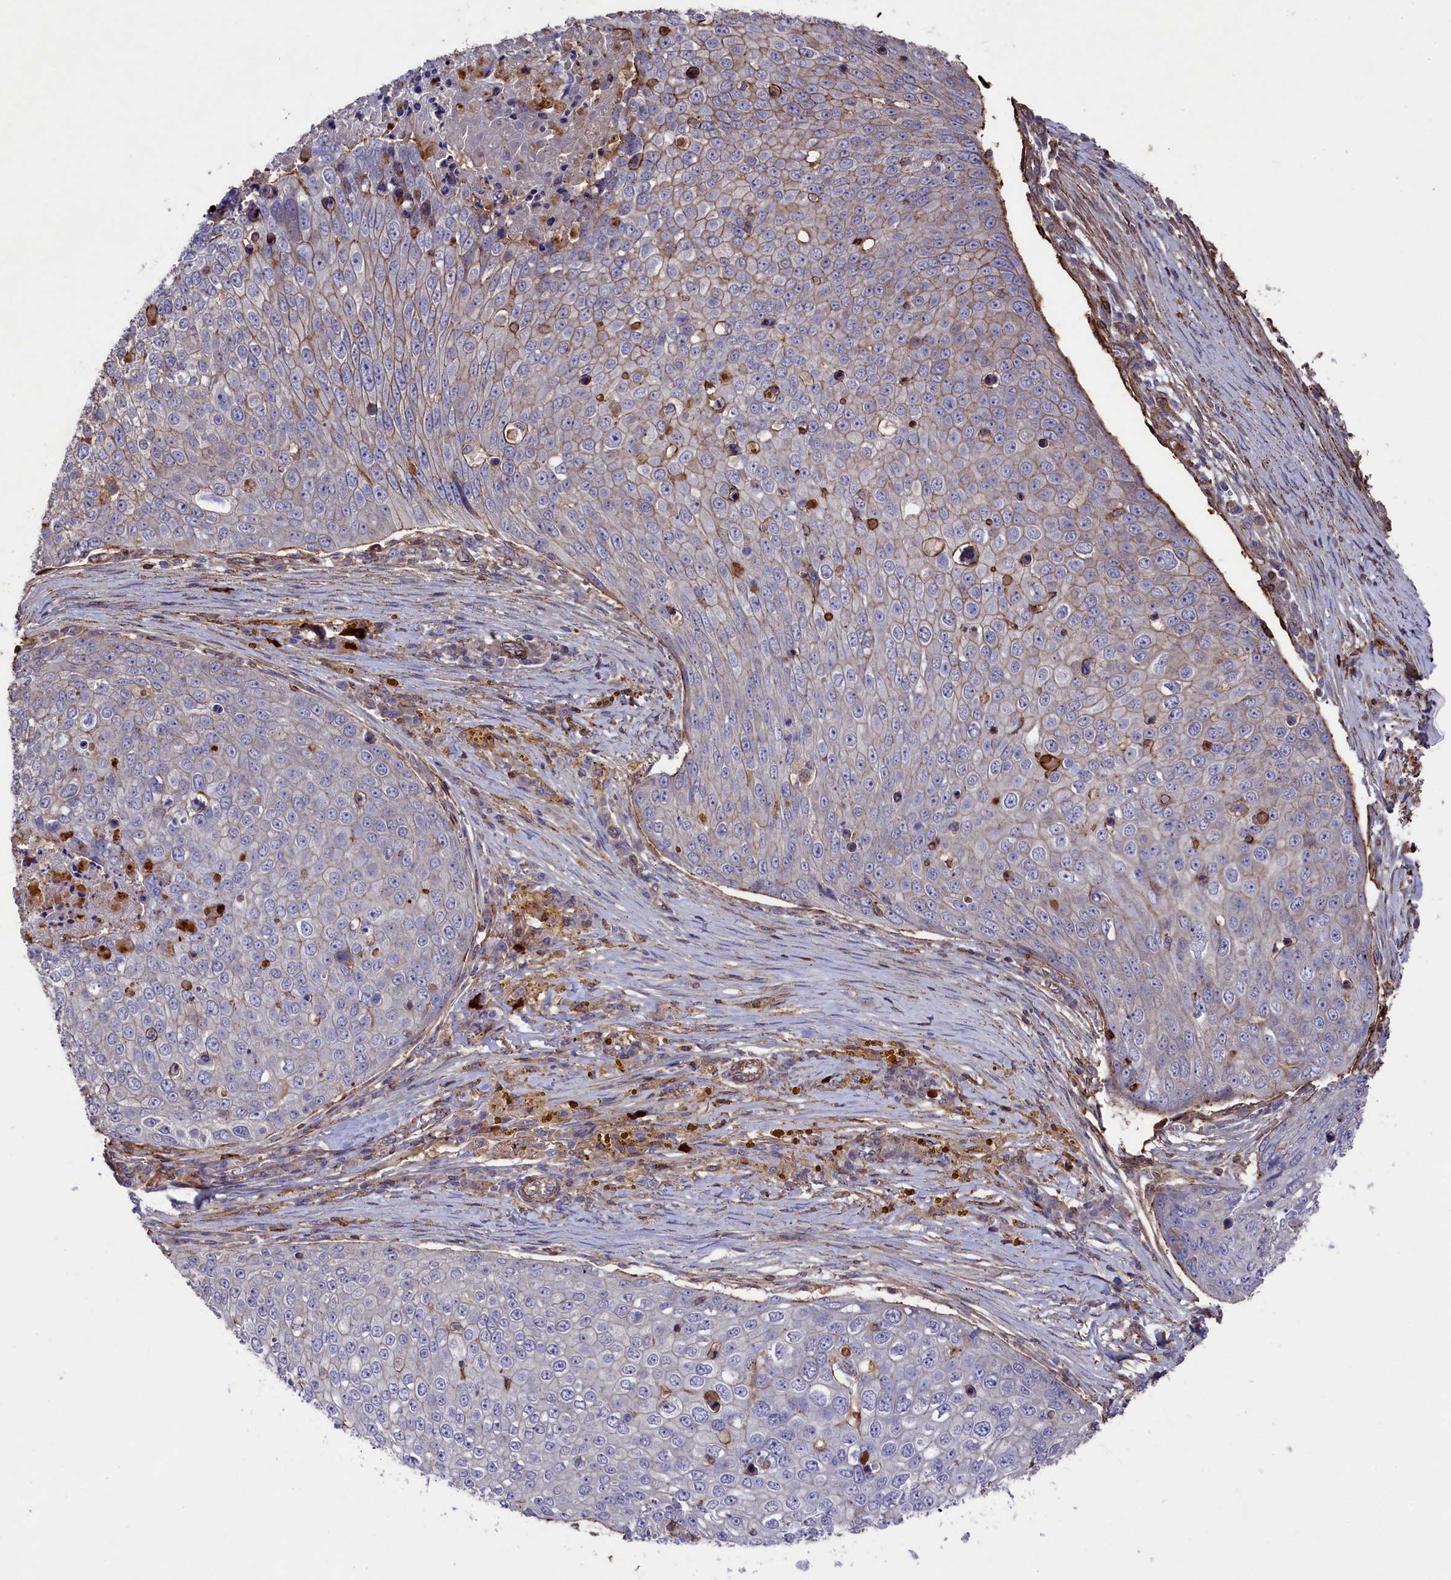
{"staining": {"intensity": "weak", "quantity": "<25%", "location": "cytoplasmic/membranous"}, "tissue": "skin cancer", "cell_type": "Tumor cells", "image_type": "cancer", "snomed": [{"axis": "morphology", "description": "Squamous cell carcinoma, NOS"}, {"axis": "topography", "description": "Skin"}], "caption": "The histopathology image shows no staining of tumor cells in skin squamous cell carcinoma. (DAB (3,3'-diaminobenzidine) immunohistochemistry (IHC), high magnification).", "gene": "RAPSN", "patient": {"sex": "male", "age": 71}}